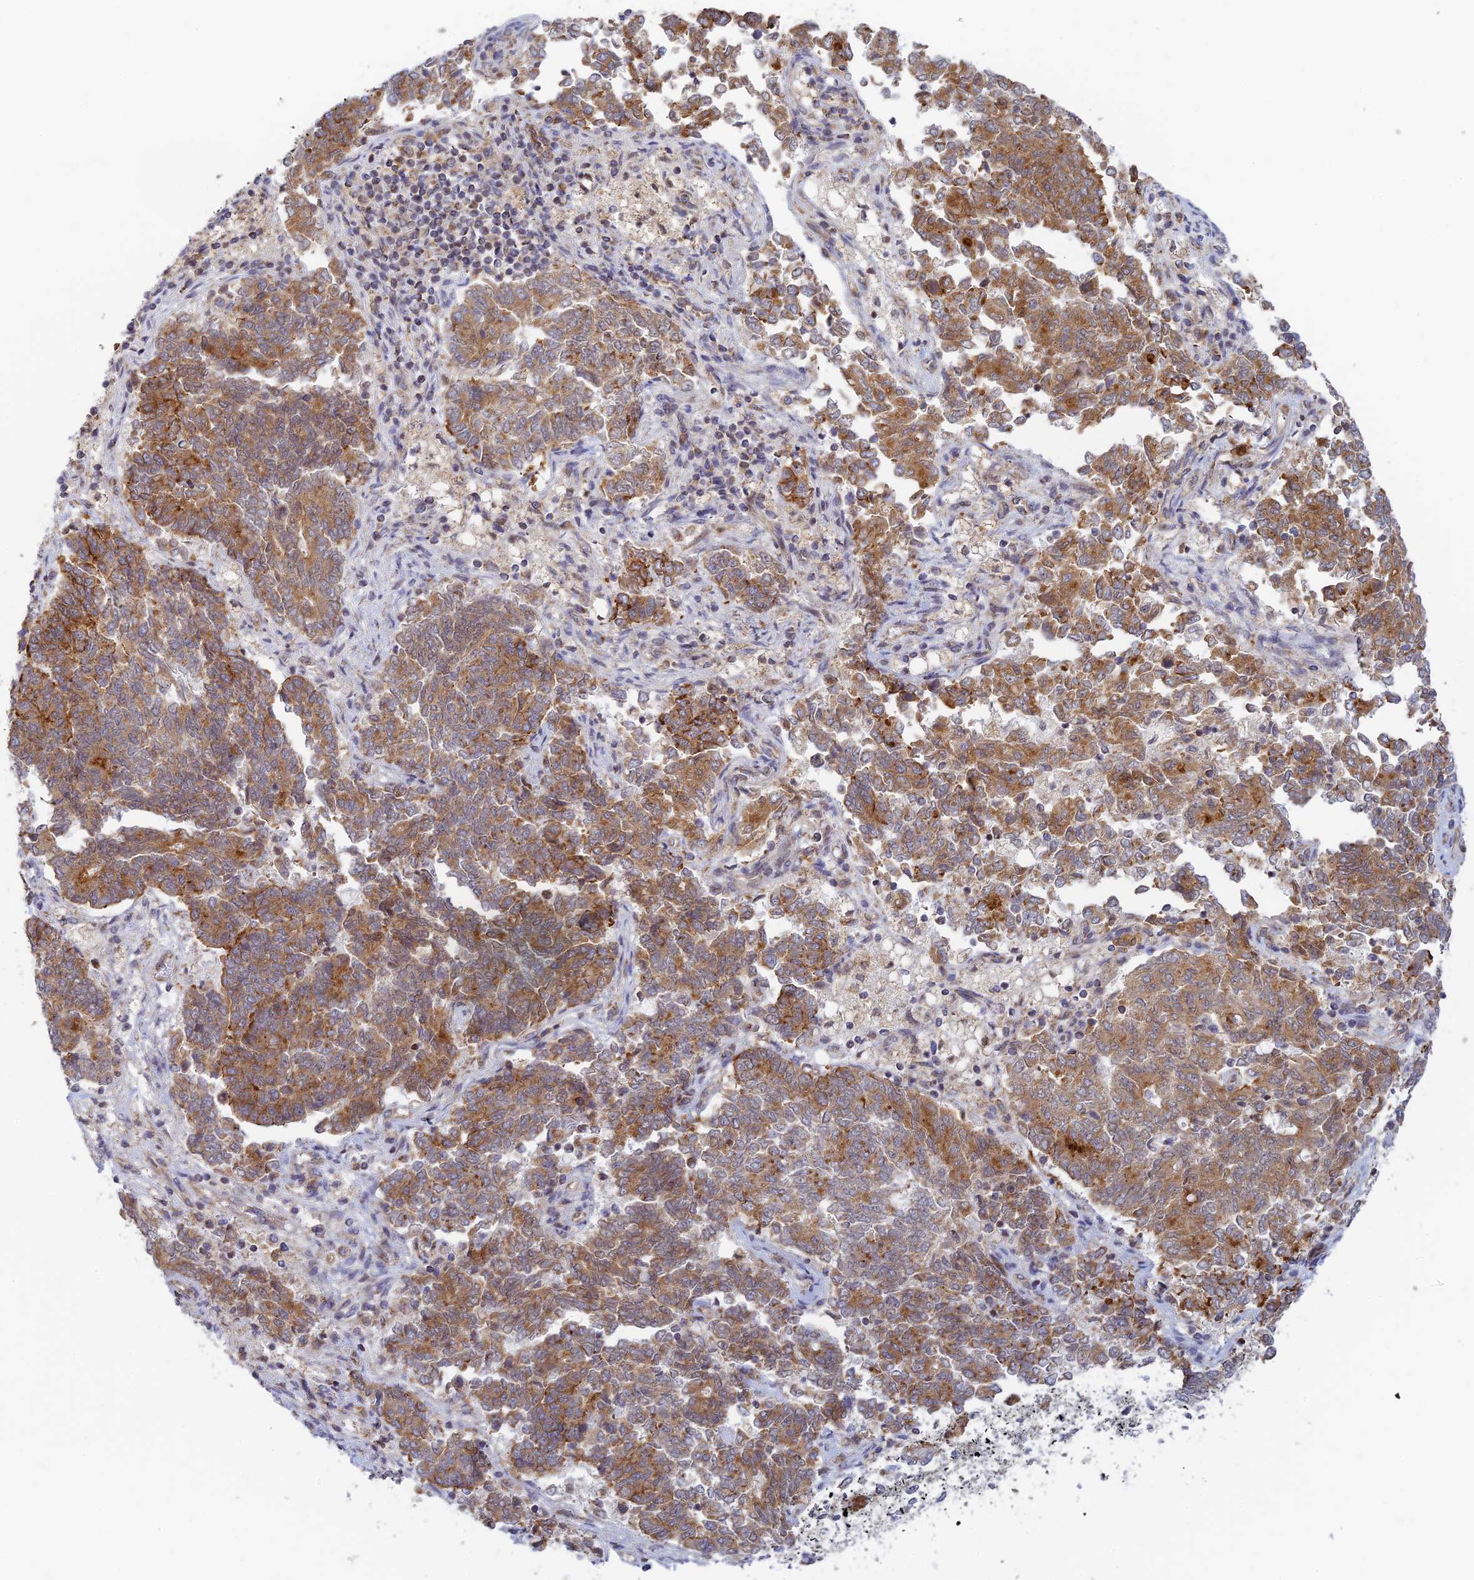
{"staining": {"intensity": "moderate", "quantity": ">75%", "location": "cytoplasmic/membranous"}, "tissue": "endometrial cancer", "cell_type": "Tumor cells", "image_type": "cancer", "snomed": [{"axis": "morphology", "description": "Adenocarcinoma, NOS"}, {"axis": "topography", "description": "Endometrium"}], "caption": "Endometrial cancer (adenocarcinoma) stained with DAB IHC displays medium levels of moderate cytoplasmic/membranous positivity in about >75% of tumor cells. (Stains: DAB (3,3'-diaminobenzidine) in brown, nuclei in blue, Microscopy: brightfield microscopy at high magnification).", "gene": "HOOK2", "patient": {"sex": "female", "age": 80}}